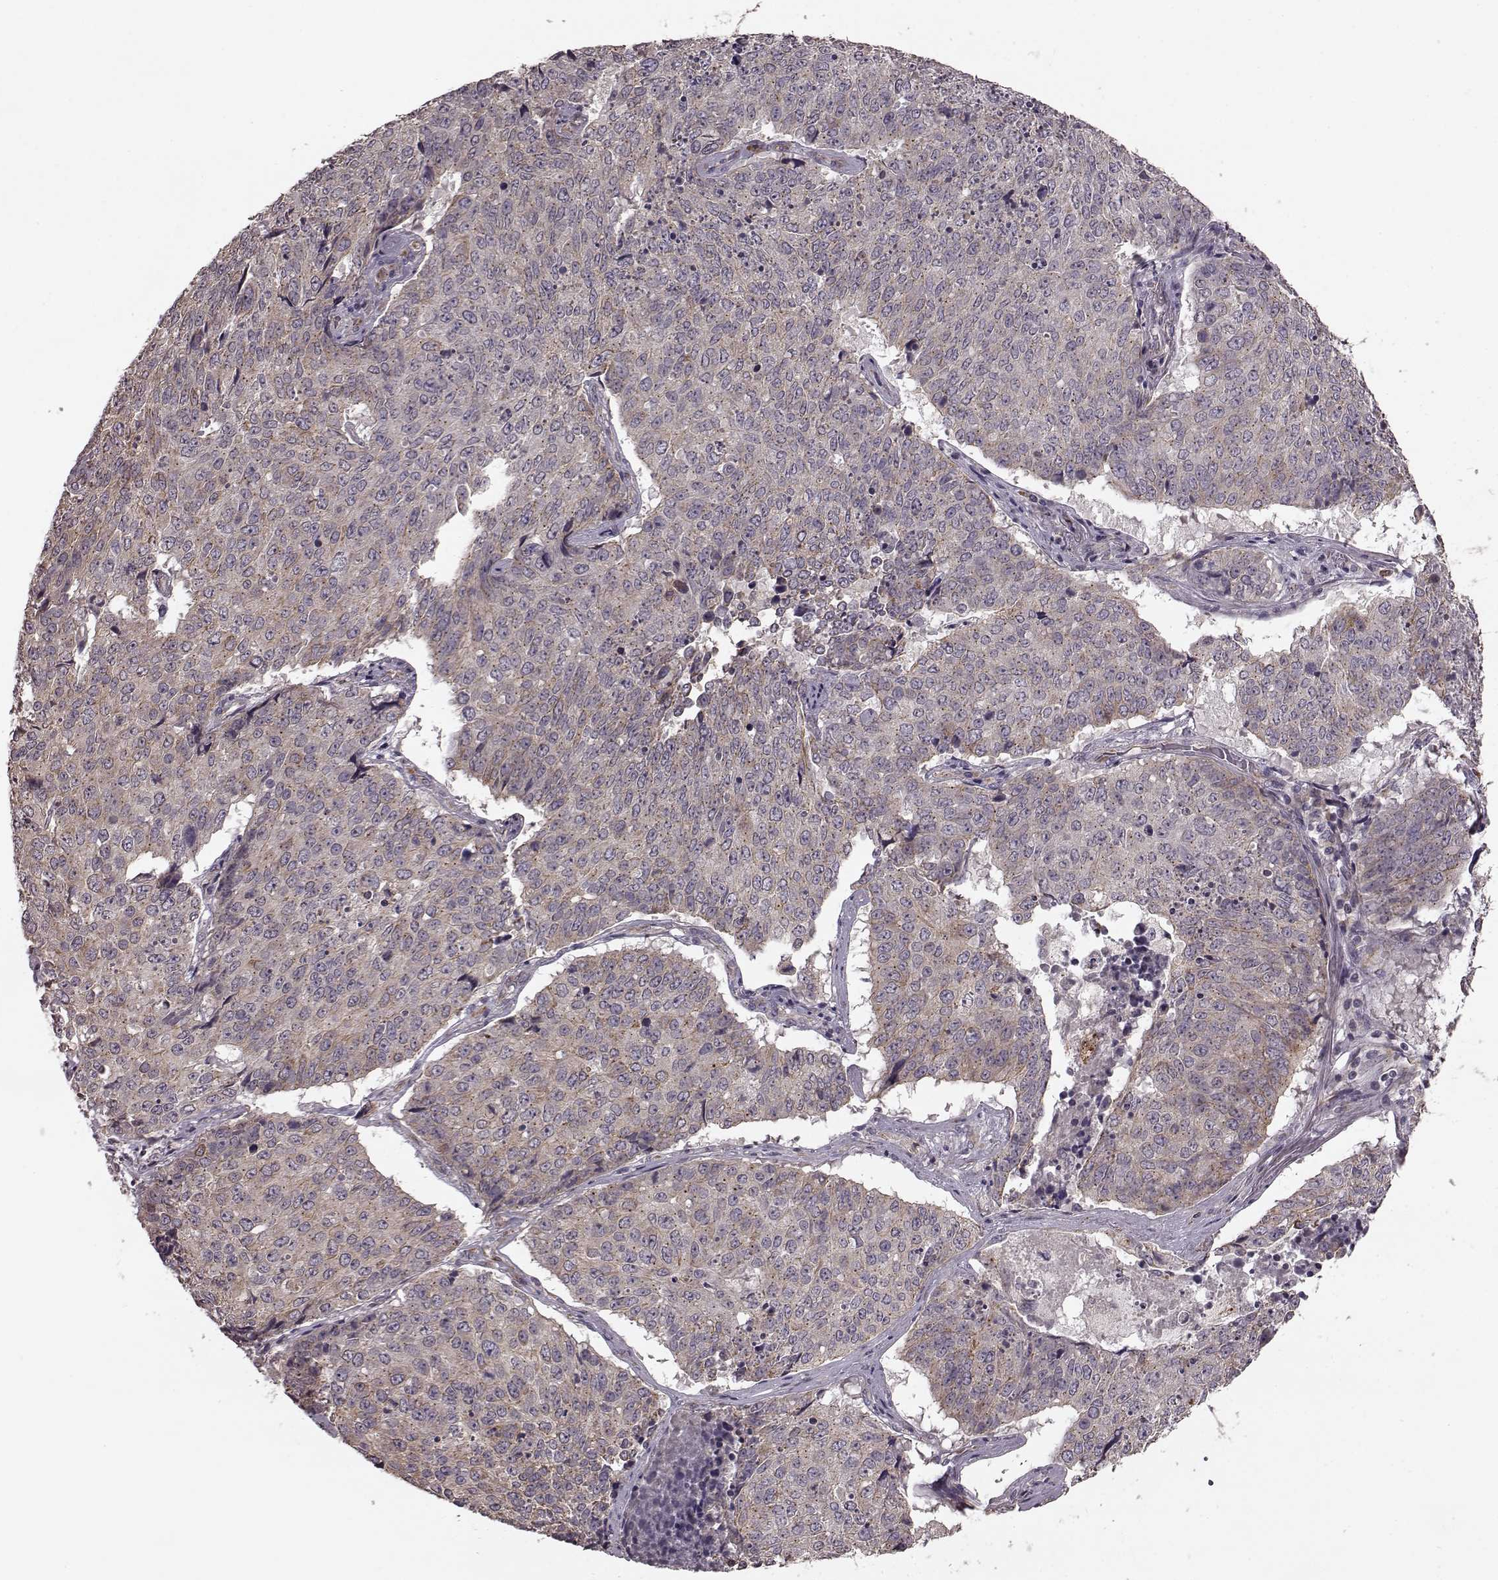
{"staining": {"intensity": "weak", "quantity": "25%-75%", "location": "cytoplasmic/membranous"}, "tissue": "lung cancer", "cell_type": "Tumor cells", "image_type": "cancer", "snomed": [{"axis": "morphology", "description": "Normal tissue, NOS"}, {"axis": "morphology", "description": "Squamous cell carcinoma, NOS"}, {"axis": "topography", "description": "Bronchus"}, {"axis": "topography", "description": "Lung"}], "caption": "Protein expression analysis of human lung cancer reveals weak cytoplasmic/membranous expression in approximately 25%-75% of tumor cells.", "gene": "NTF3", "patient": {"sex": "male", "age": 64}}